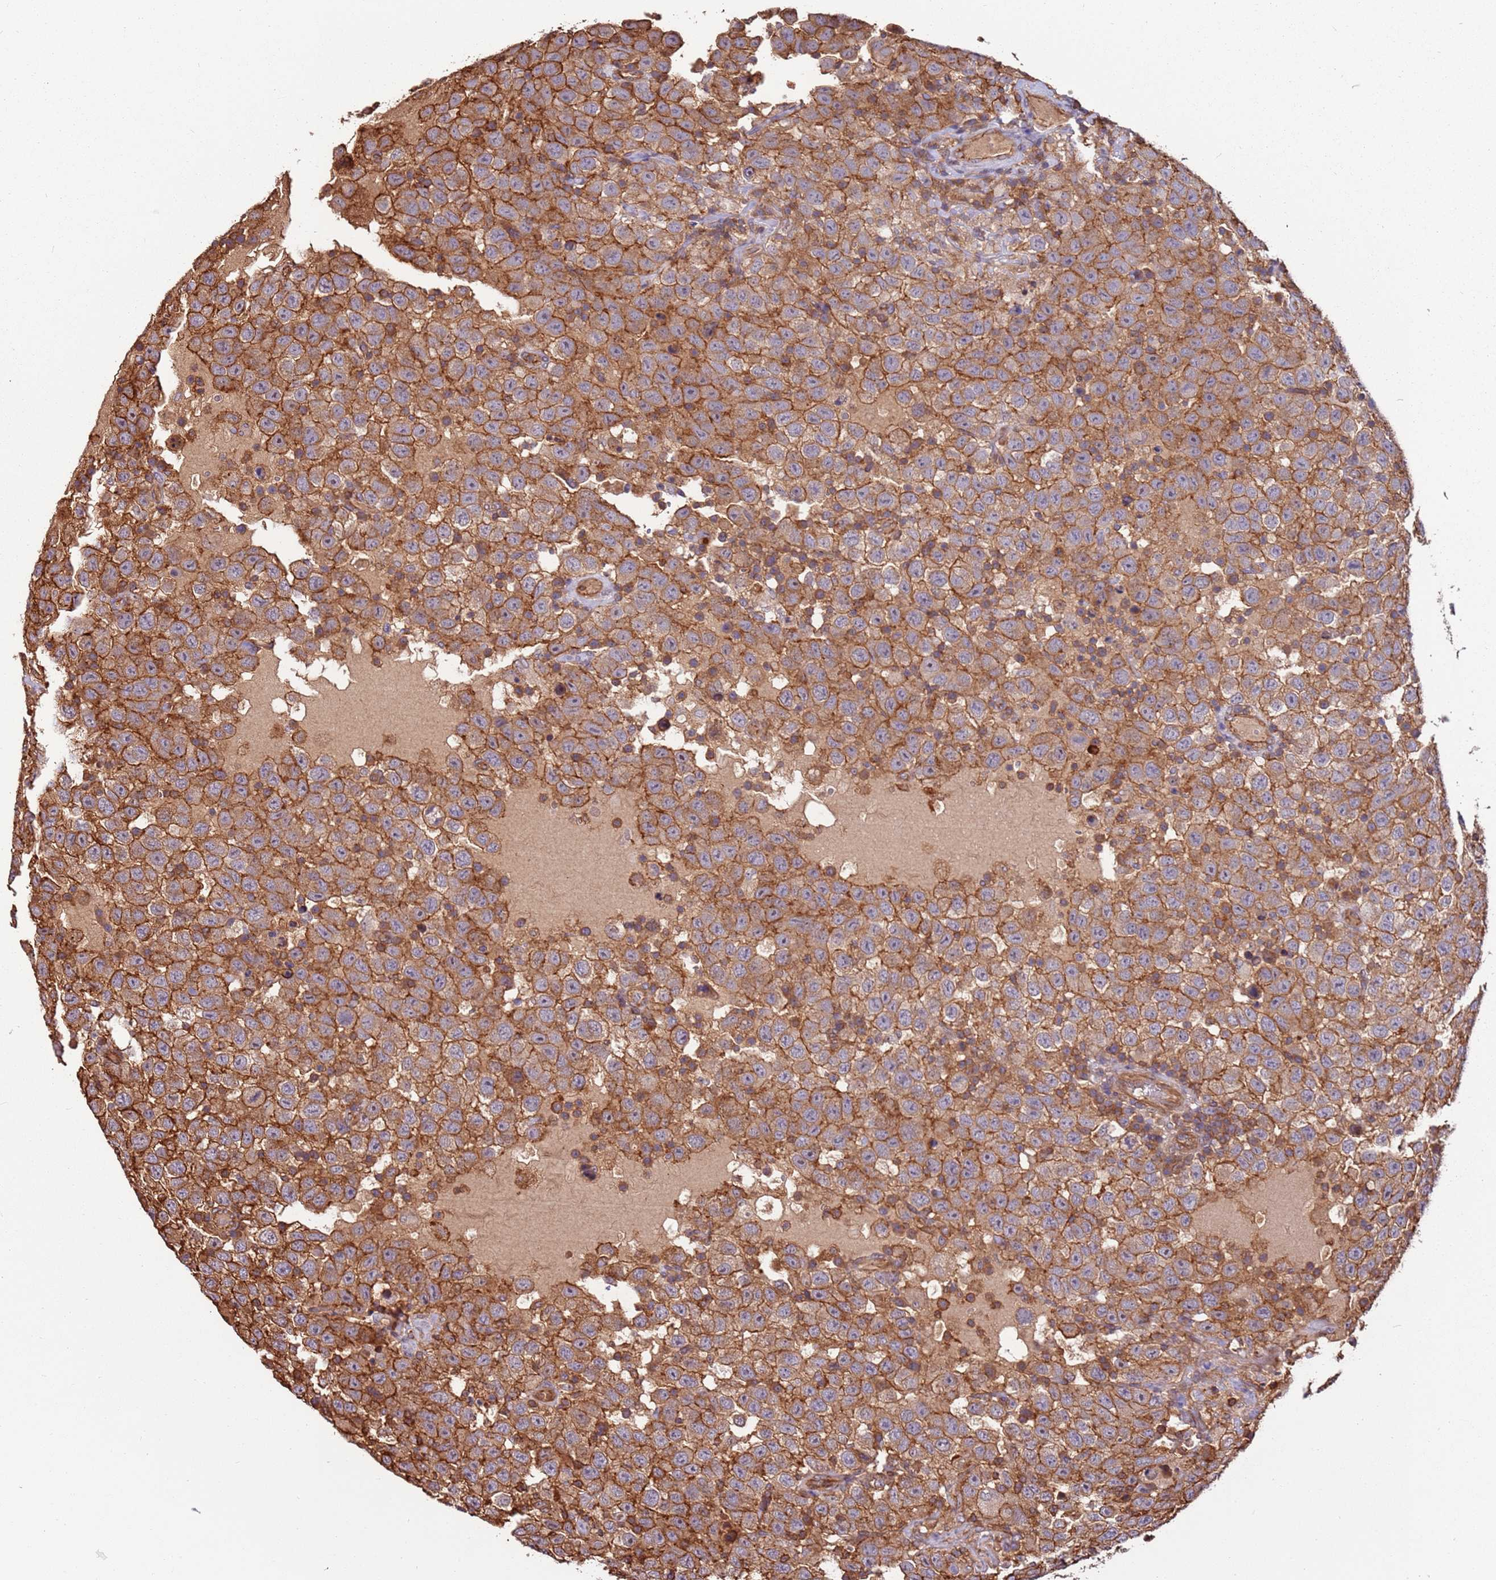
{"staining": {"intensity": "moderate", "quantity": ">75%", "location": "cytoplasmic/membranous"}, "tissue": "testis cancer", "cell_type": "Tumor cells", "image_type": "cancer", "snomed": [{"axis": "morphology", "description": "Seminoma, NOS"}, {"axis": "topography", "description": "Testis"}], "caption": "Immunohistochemical staining of human testis cancer (seminoma) displays medium levels of moderate cytoplasmic/membranous protein positivity in about >75% of tumor cells.", "gene": "ACVR2A", "patient": {"sex": "male", "age": 41}}